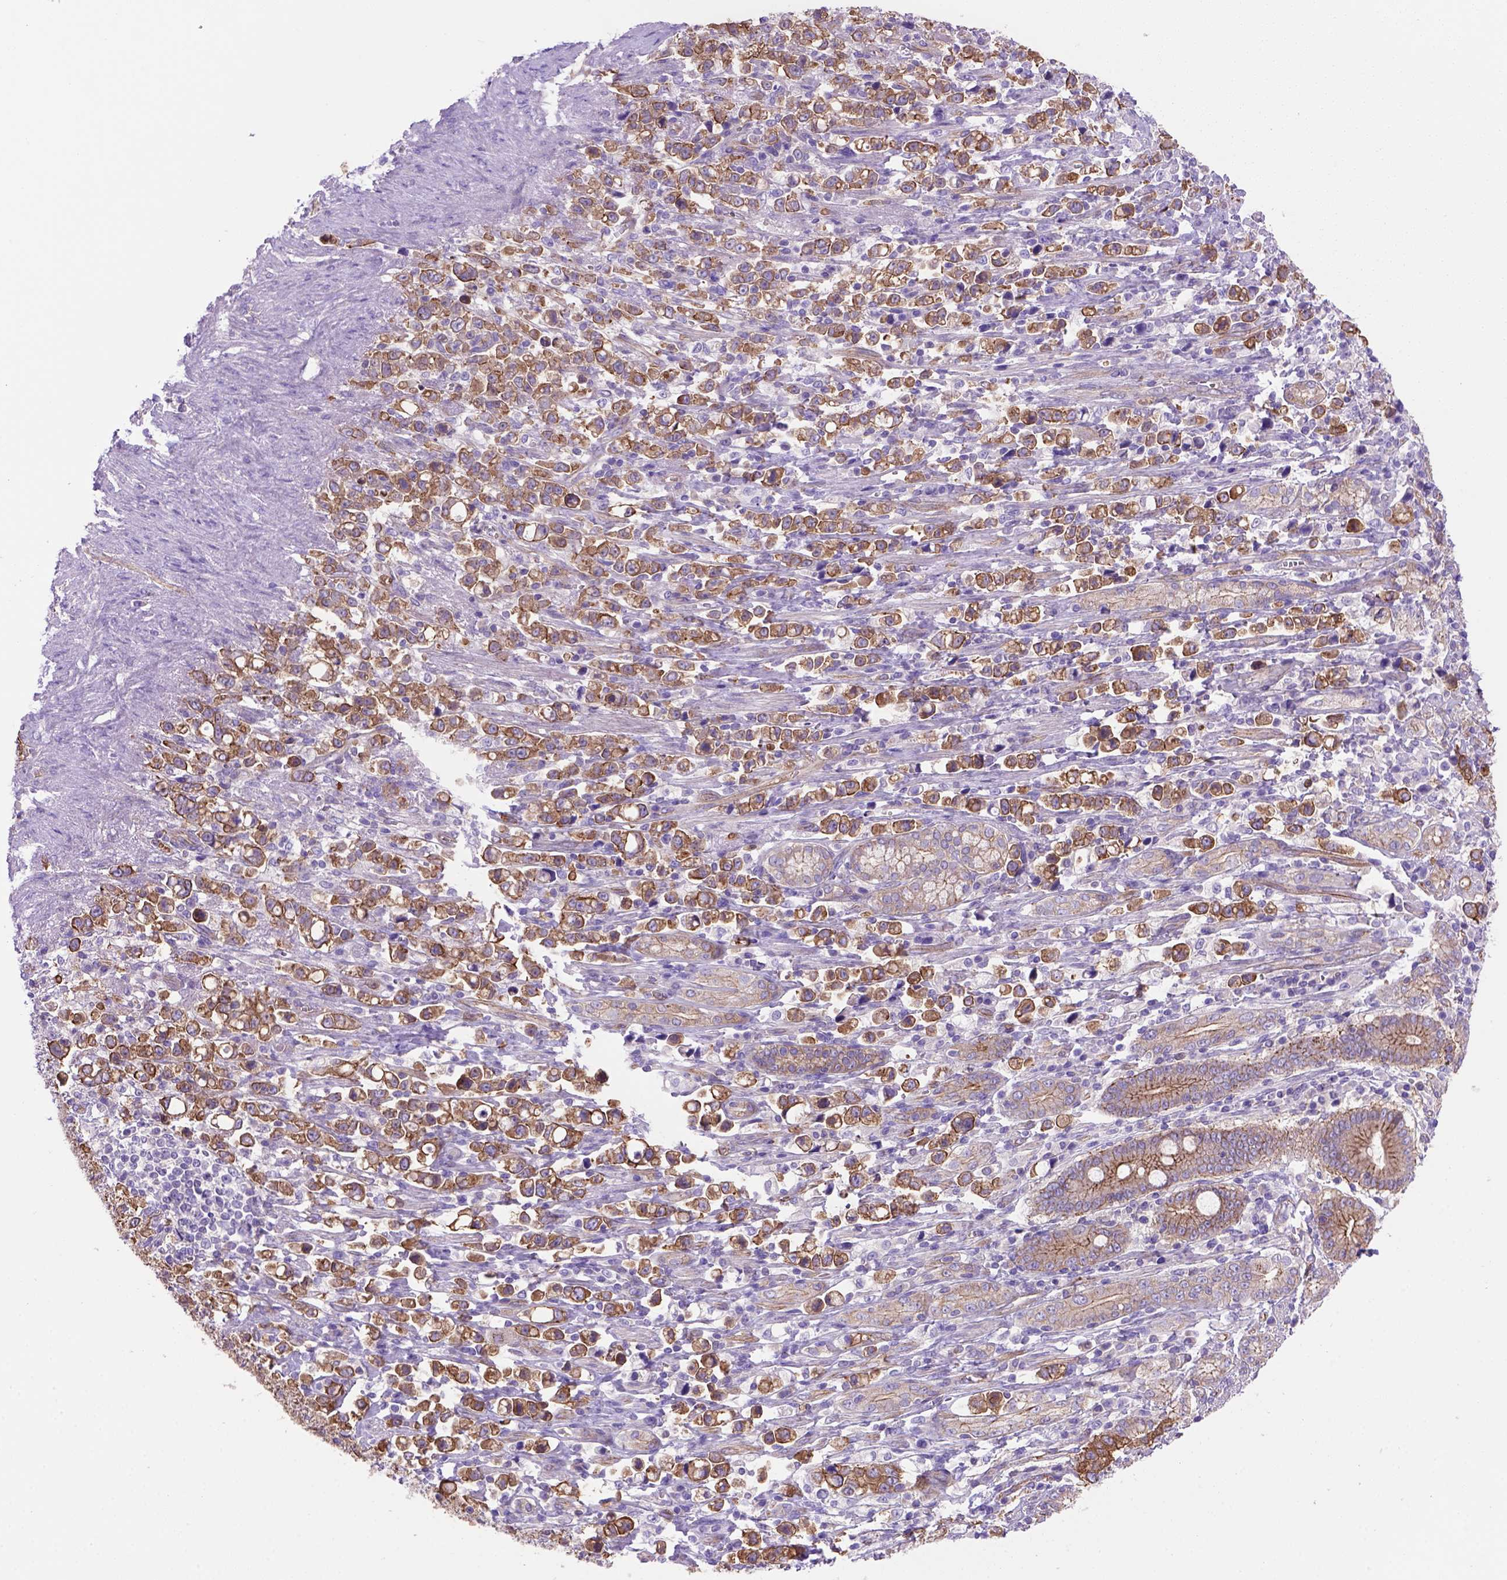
{"staining": {"intensity": "moderate", "quantity": ">75%", "location": "cytoplasmic/membranous"}, "tissue": "stomach cancer", "cell_type": "Tumor cells", "image_type": "cancer", "snomed": [{"axis": "morphology", "description": "Adenocarcinoma, NOS"}, {"axis": "topography", "description": "Stomach"}], "caption": "Immunohistochemical staining of human adenocarcinoma (stomach) reveals medium levels of moderate cytoplasmic/membranous positivity in approximately >75% of tumor cells.", "gene": "PEX12", "patient": {"sex": "male", "age": 63}}